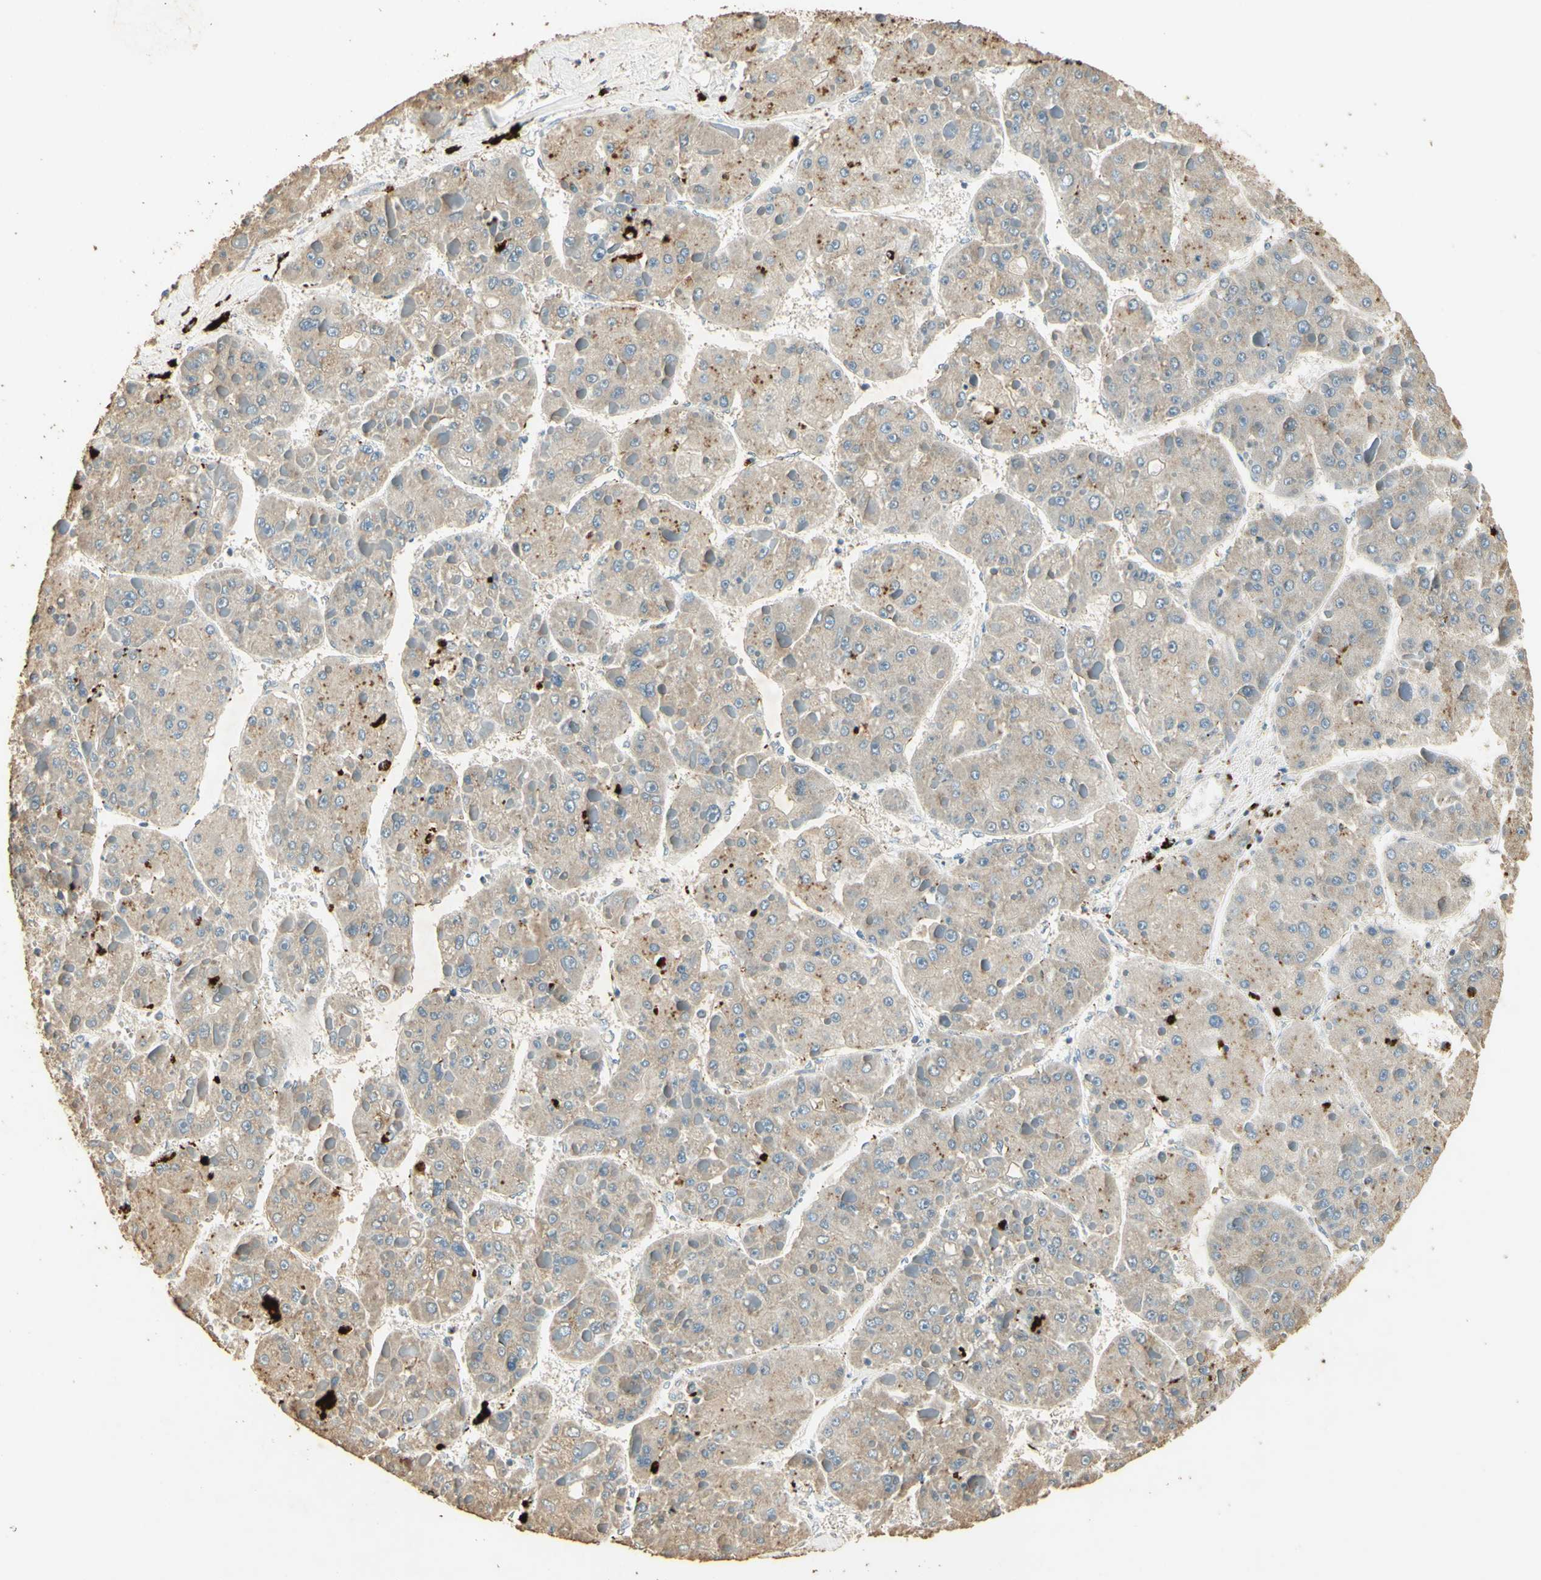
{"staining": {"intensity": "negative", "quantity": "none", "location": "none"}, "tissue": "liver cancer", "cell_type": "Tumor cells", "image_type": "cancer", "snomed": [{"axis": "morphology", "description": "Carcinoma, Hepatocellular, NOS"}, {"axis": "topography", "description": "Liver"}], "caption": "Liver cancer (hepatocellular carcinoma) was stained to show a protein in brown. There is no significant expression in tumor cells.", "gene": "ARHGEF17", "patient": {"sex": "female", "age": 73}}